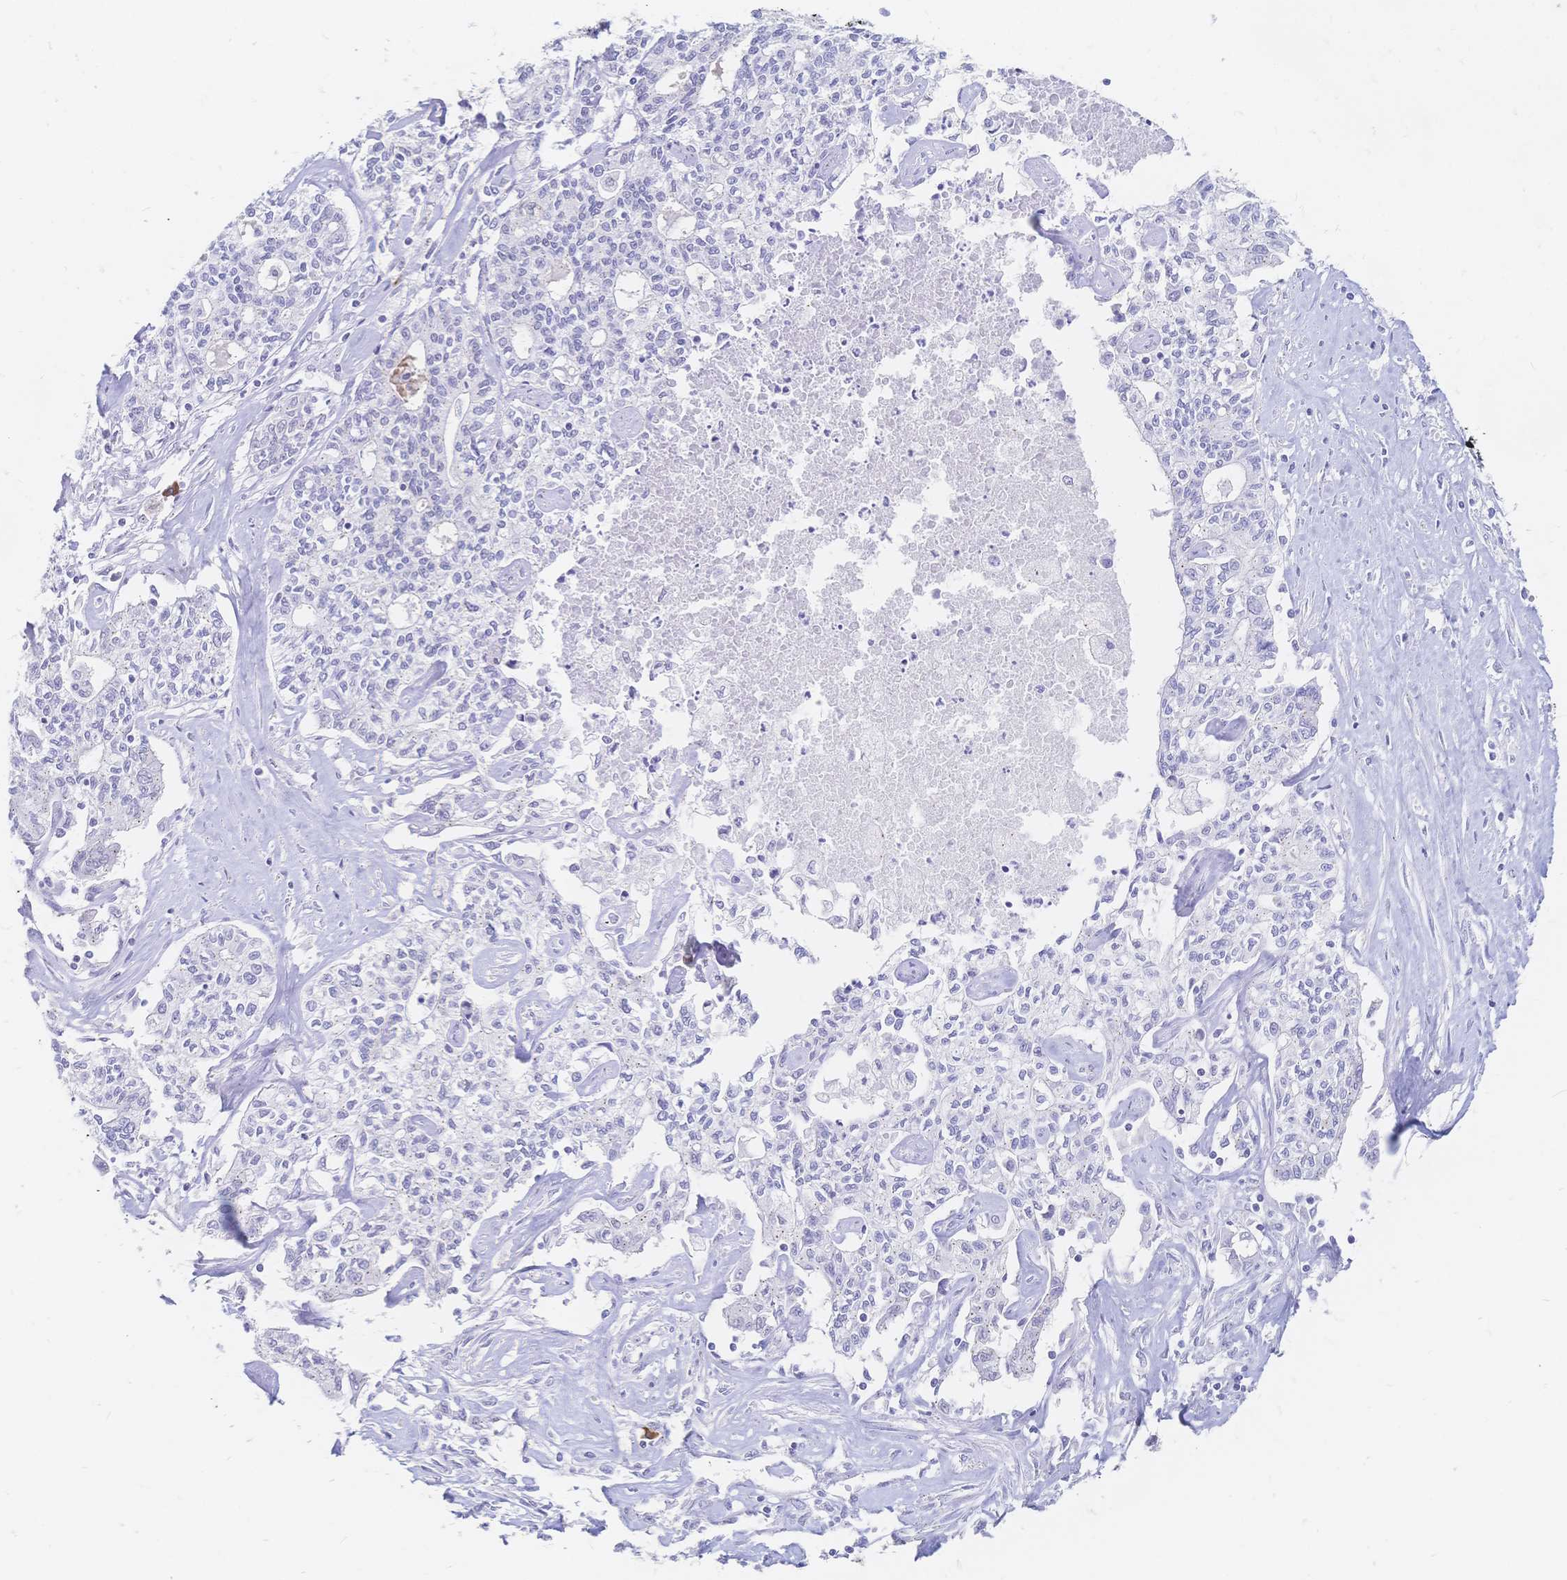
{"staining": {"intensity": "negative", "quantity": "none", "location": "none"}, "tissue": "liver cancer", "cell_type": "Tumor cells", "image_type": "cancer", "snomed": [{"axis": "morphology", "description": "Cholangiocarcinoma"}, {"axis": "topography", "description": "Liver"}], "caption": "The immunohistochemistry image has no significant expression in tumor cells of liver cholangiocarcinoma tissue.", "gene": "PSORS1C2", "patient": {"sex": "female", "age": 61}}